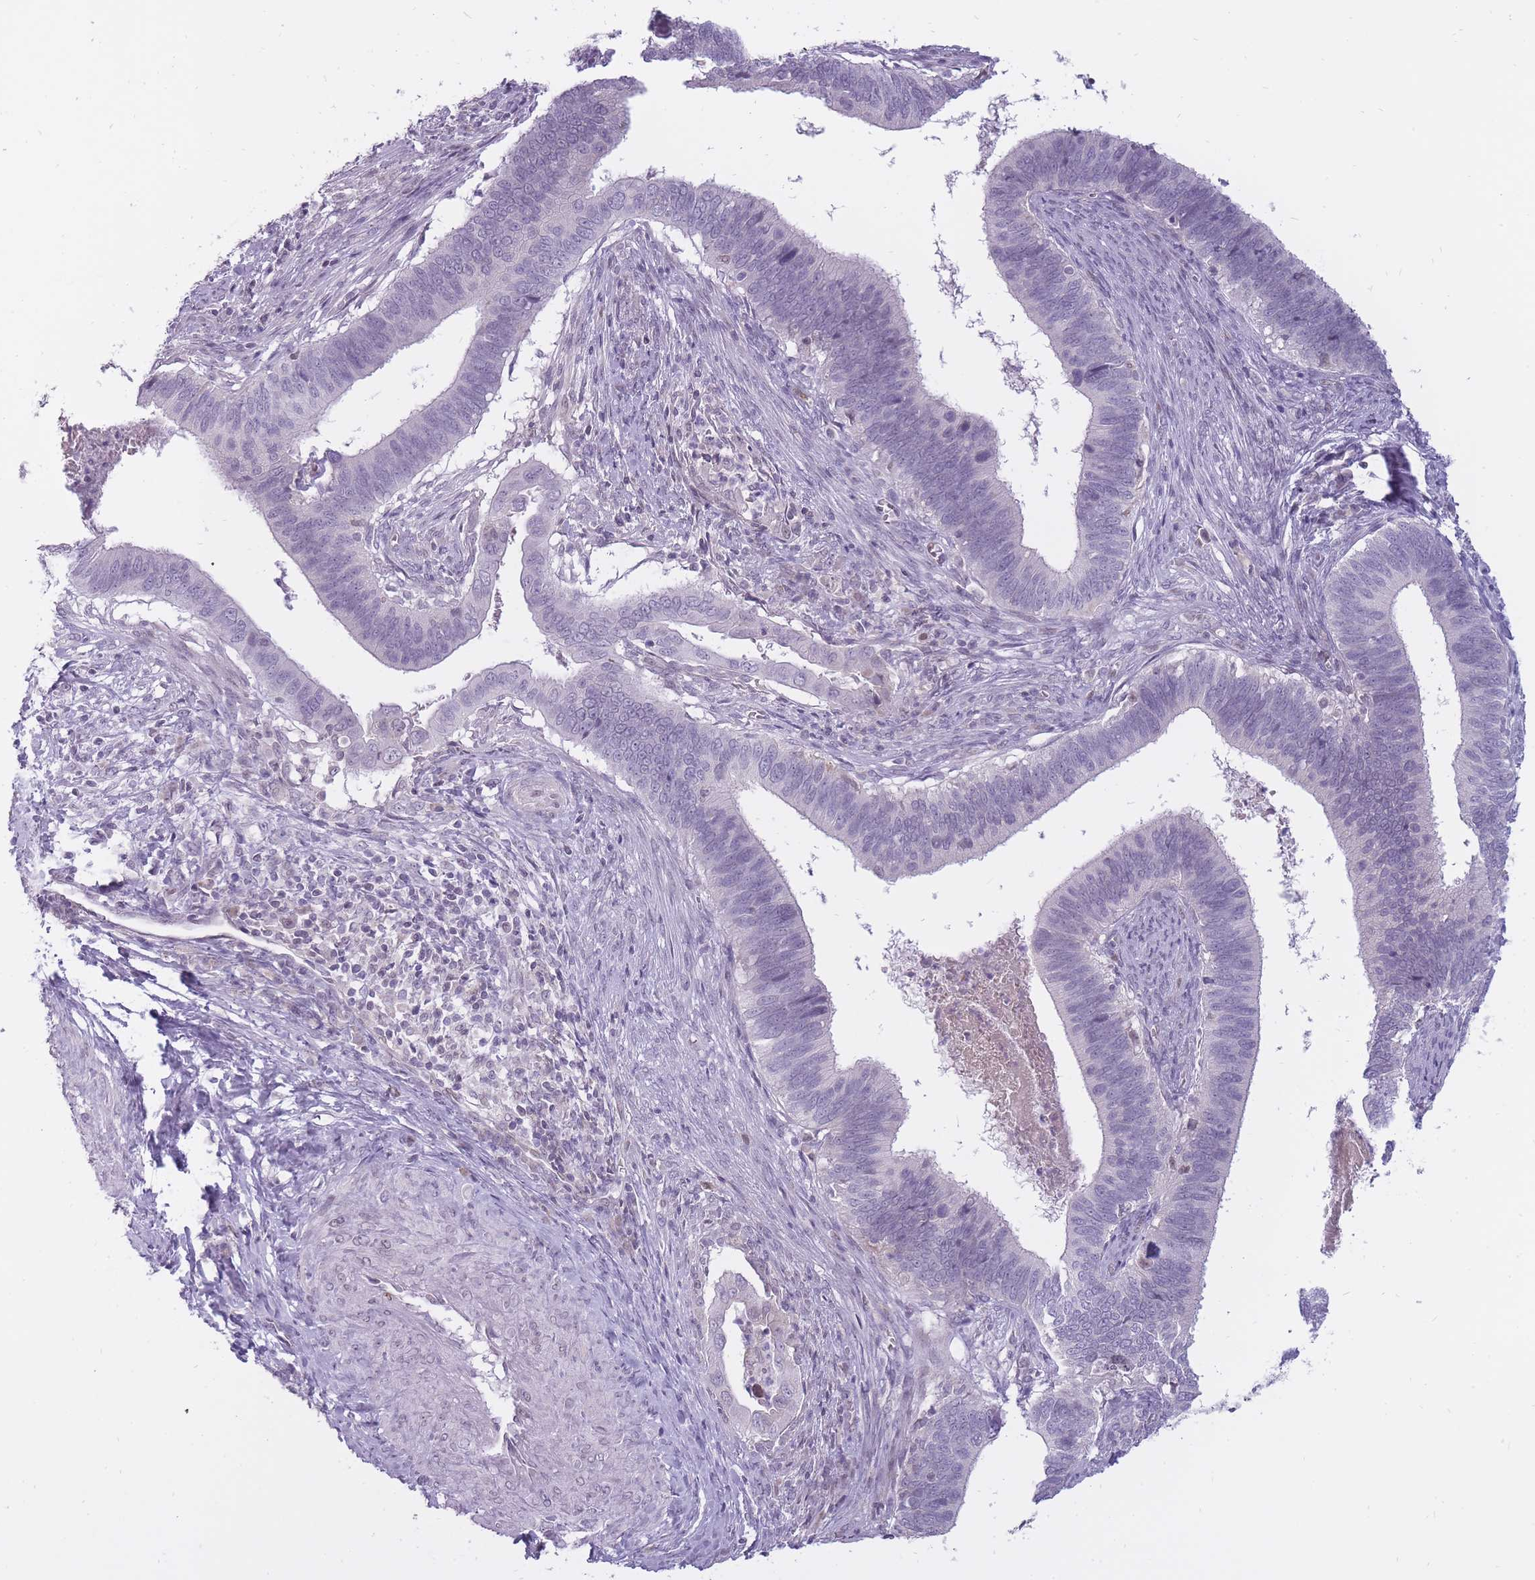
{"staining": {"intensity": "negative", "quantity": "none", "location": "none"}, "tissue": "cervical cancer", "cell_type": "Tumor cells", "image_type": "cancer", "snomed": [{"axis": "morphology", "description": "Adenocarcinoma, NOS"}, {"axis": "topography", "description": "Cervix"}], "caption": "Immunohistochemistry (IHC) micrograph of cervical cancer stained for a protein (brown), which shows no positivity in tumor cells. (Stains: DAB IHC with hematoxylin counter stain, Microscopy: brightfield microscopy at high magnification).", "gene": "POMZP3", "patient": {"sex": "female", "age": 42}}